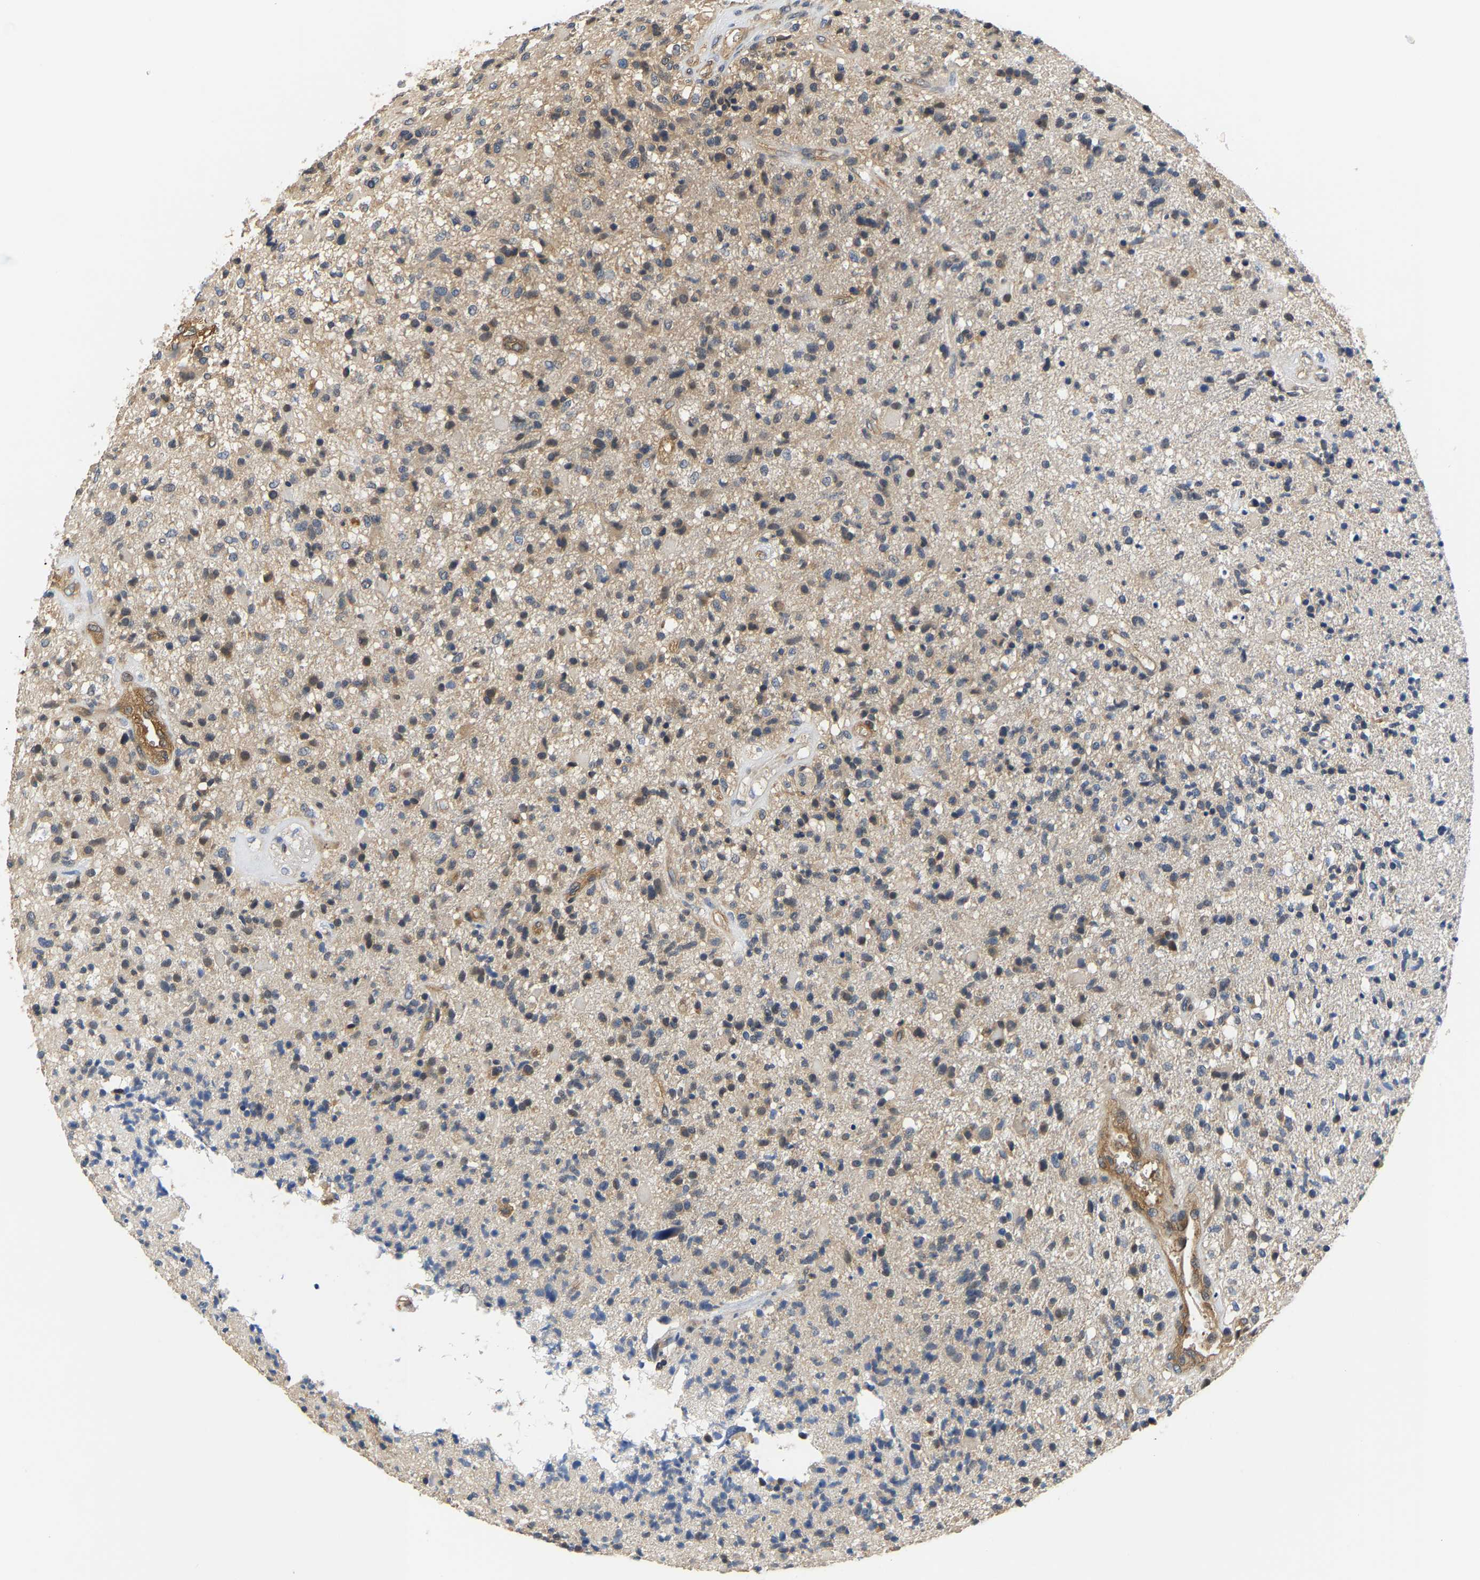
{"staining": {"intensity": "weak", "quantity": "<25%", "location": "cytoplasmic/membranous"}, "tissue": "glioma", "cell_type": "Tumor cells", "image_type": "cancer", "snomed": [{"axis": "morphology", "description": "Glioma, malignant, High grade"}, {"axis": "topography", "description": "Brain"}], "caption": "DAB immunohistochemical staining of human glioma shows no significant expression in tumor cells.", "gene": "ARHGEF12", "patient": {"sex": "male", "age": 72}}